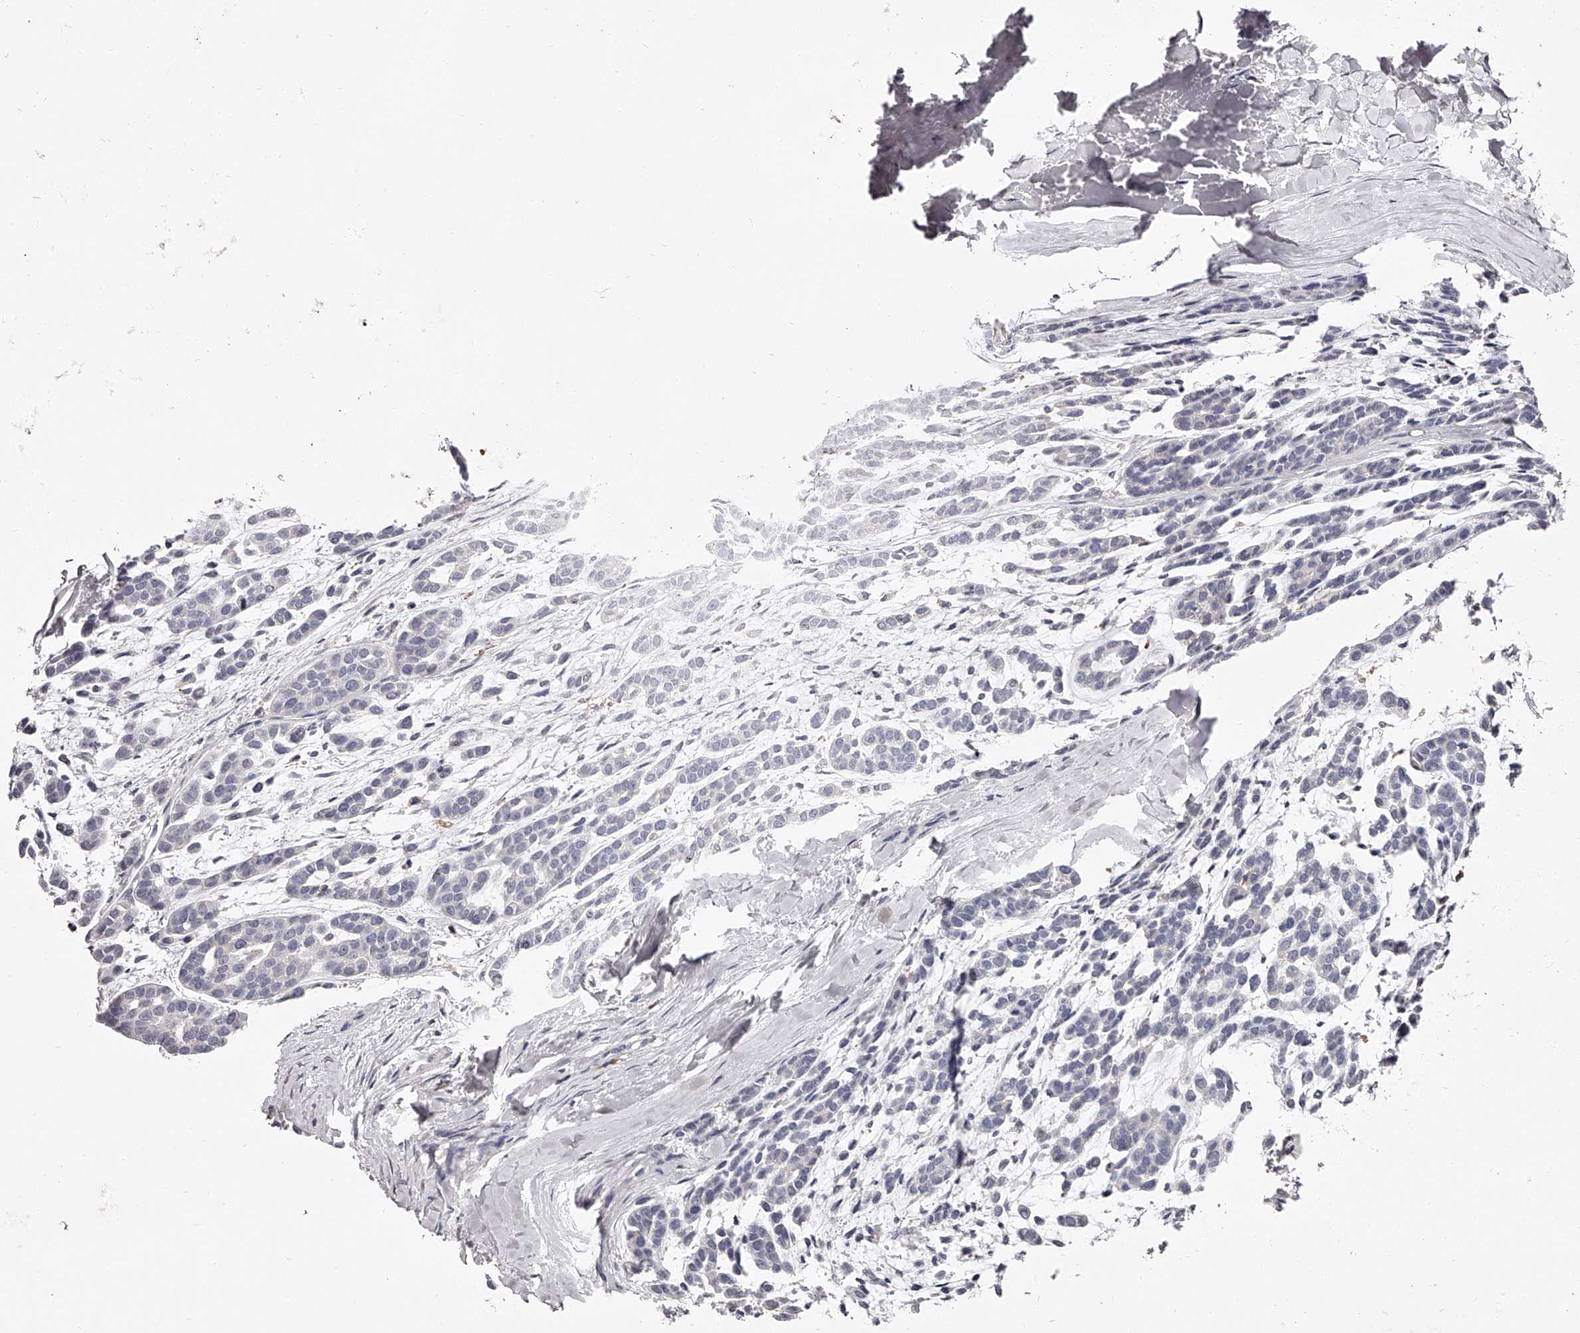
{"staining": {"intensity": "negative", "quantity": "none", "location": "none"}, "tissue": "head and neck cancer", "cell_type": "Tumor cells", "image_type": "cancer", "snomed": [{"axis": "morphology", "description": "Adenocarcinoma, NOS"}, {"axis": "morphology", "description": "Adenoma, NOS"}, {"axis": "topography", "description": "Head-Neck"}], "caption": "Adenocarcinoma (head and neck) stained for a protein using immunohistochemistry (IHC) reveals no positivity tumor cells.", "gene": "PACSIN1", "patient": {"sex": "female", "age": 55}}